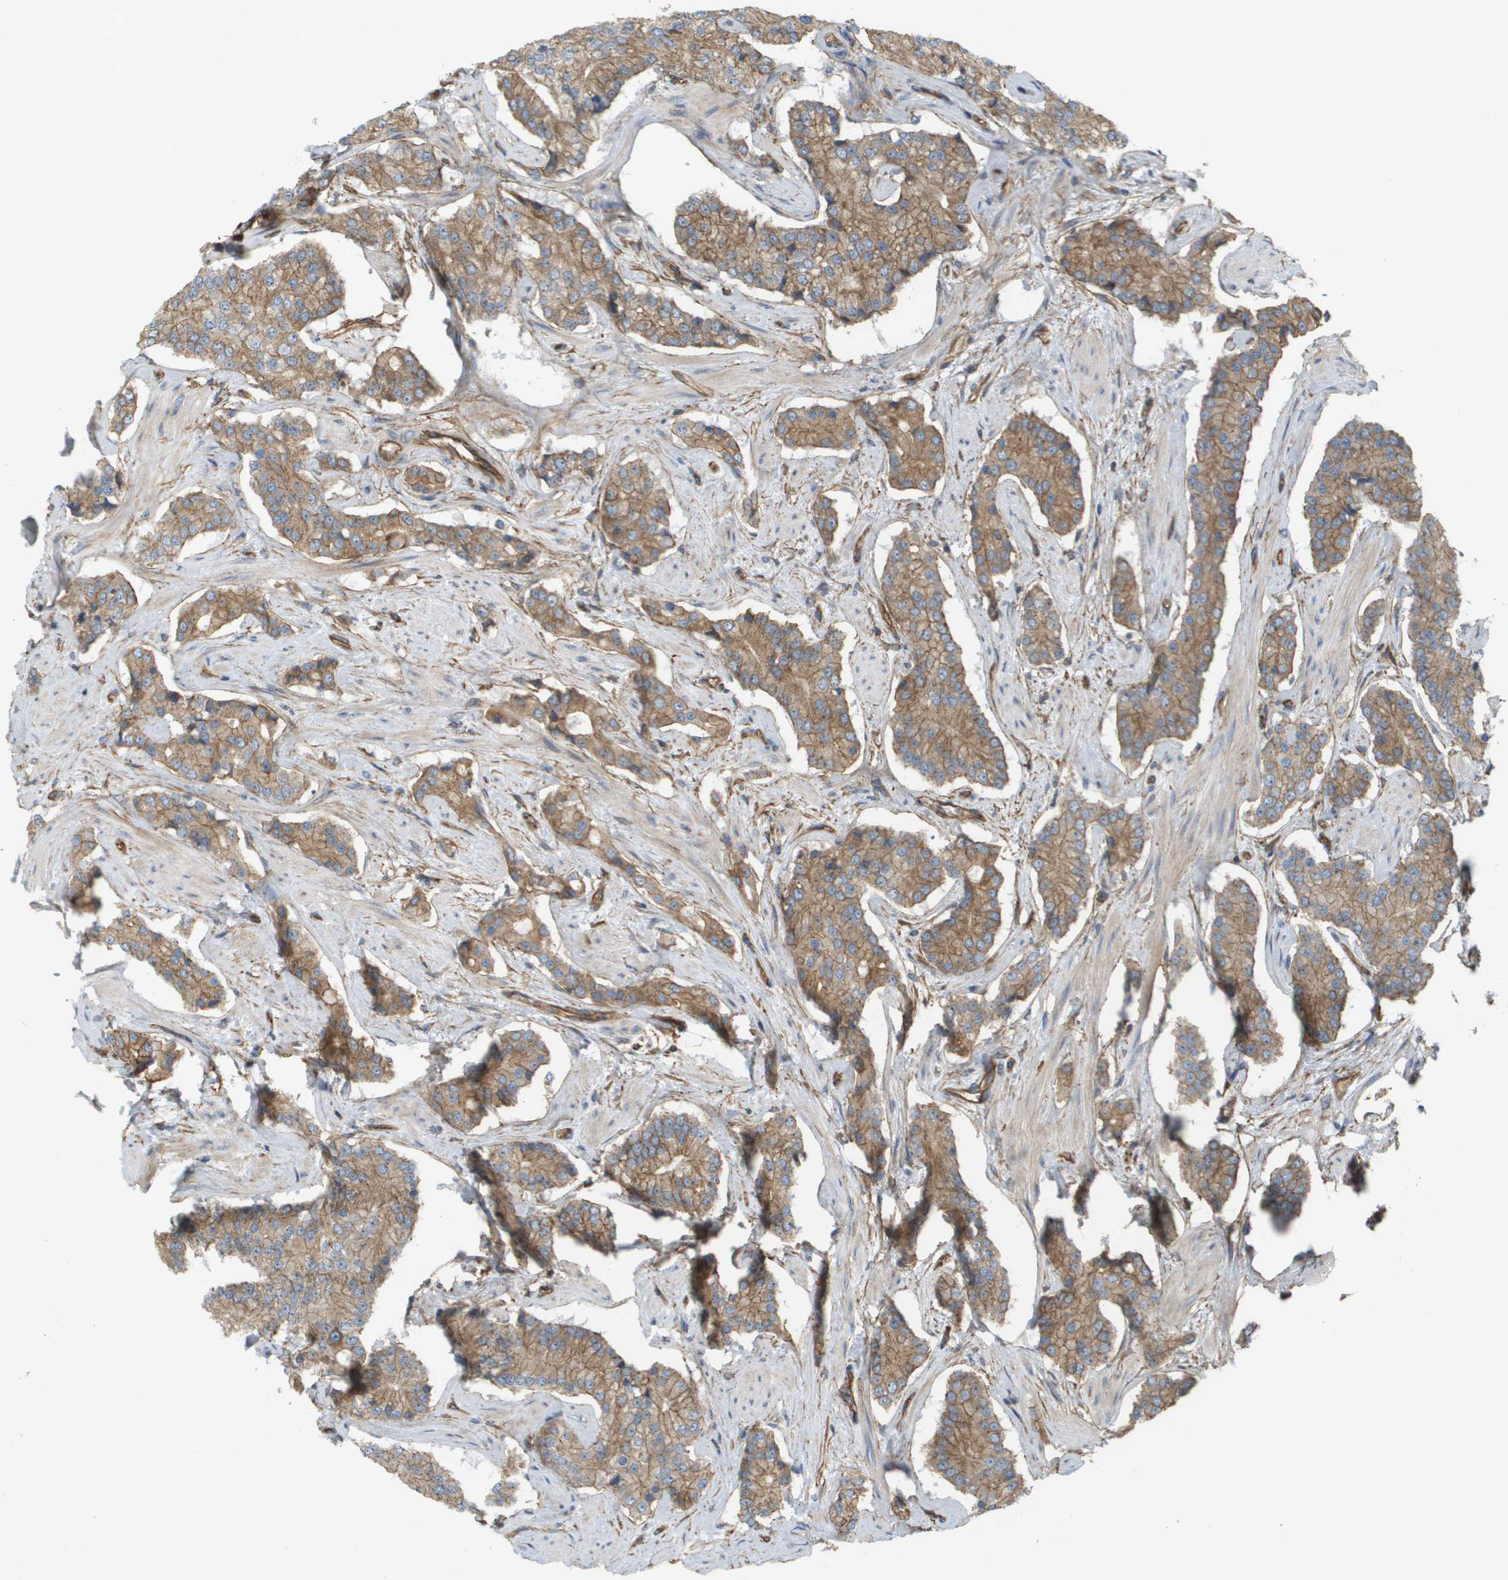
{"staining": {"intensity": "moderate", "quantity": ">75%", "location": "cytoplasmic/membranous"}, "tissue": "prostate cancer", "cell_type": "Tumor cells", "image_type": "cancer", "snomed": [{"axis": "morphology", "description": "Normal tissue, NOS"}, {"axis": "morphology", "description": "Adenocarcinoma, High grade"}, {"axis": "topography", "description": "Prostate"}, {"axis": "topography", "description": "Seminal veicle"}], "caption": "IHC photomicrograph of neoplastic tissue: adenocarcinoma (high-grade) (prostate) stained using IHC reveals medium levels of moderate protein expression localized specifically in the cytoplasmic/membranous of tumor cells, appearing as a cytoplasmic/membranous brown color.", "gene": "SGMS2", "patient": {"sex": "male", "age": 55}}